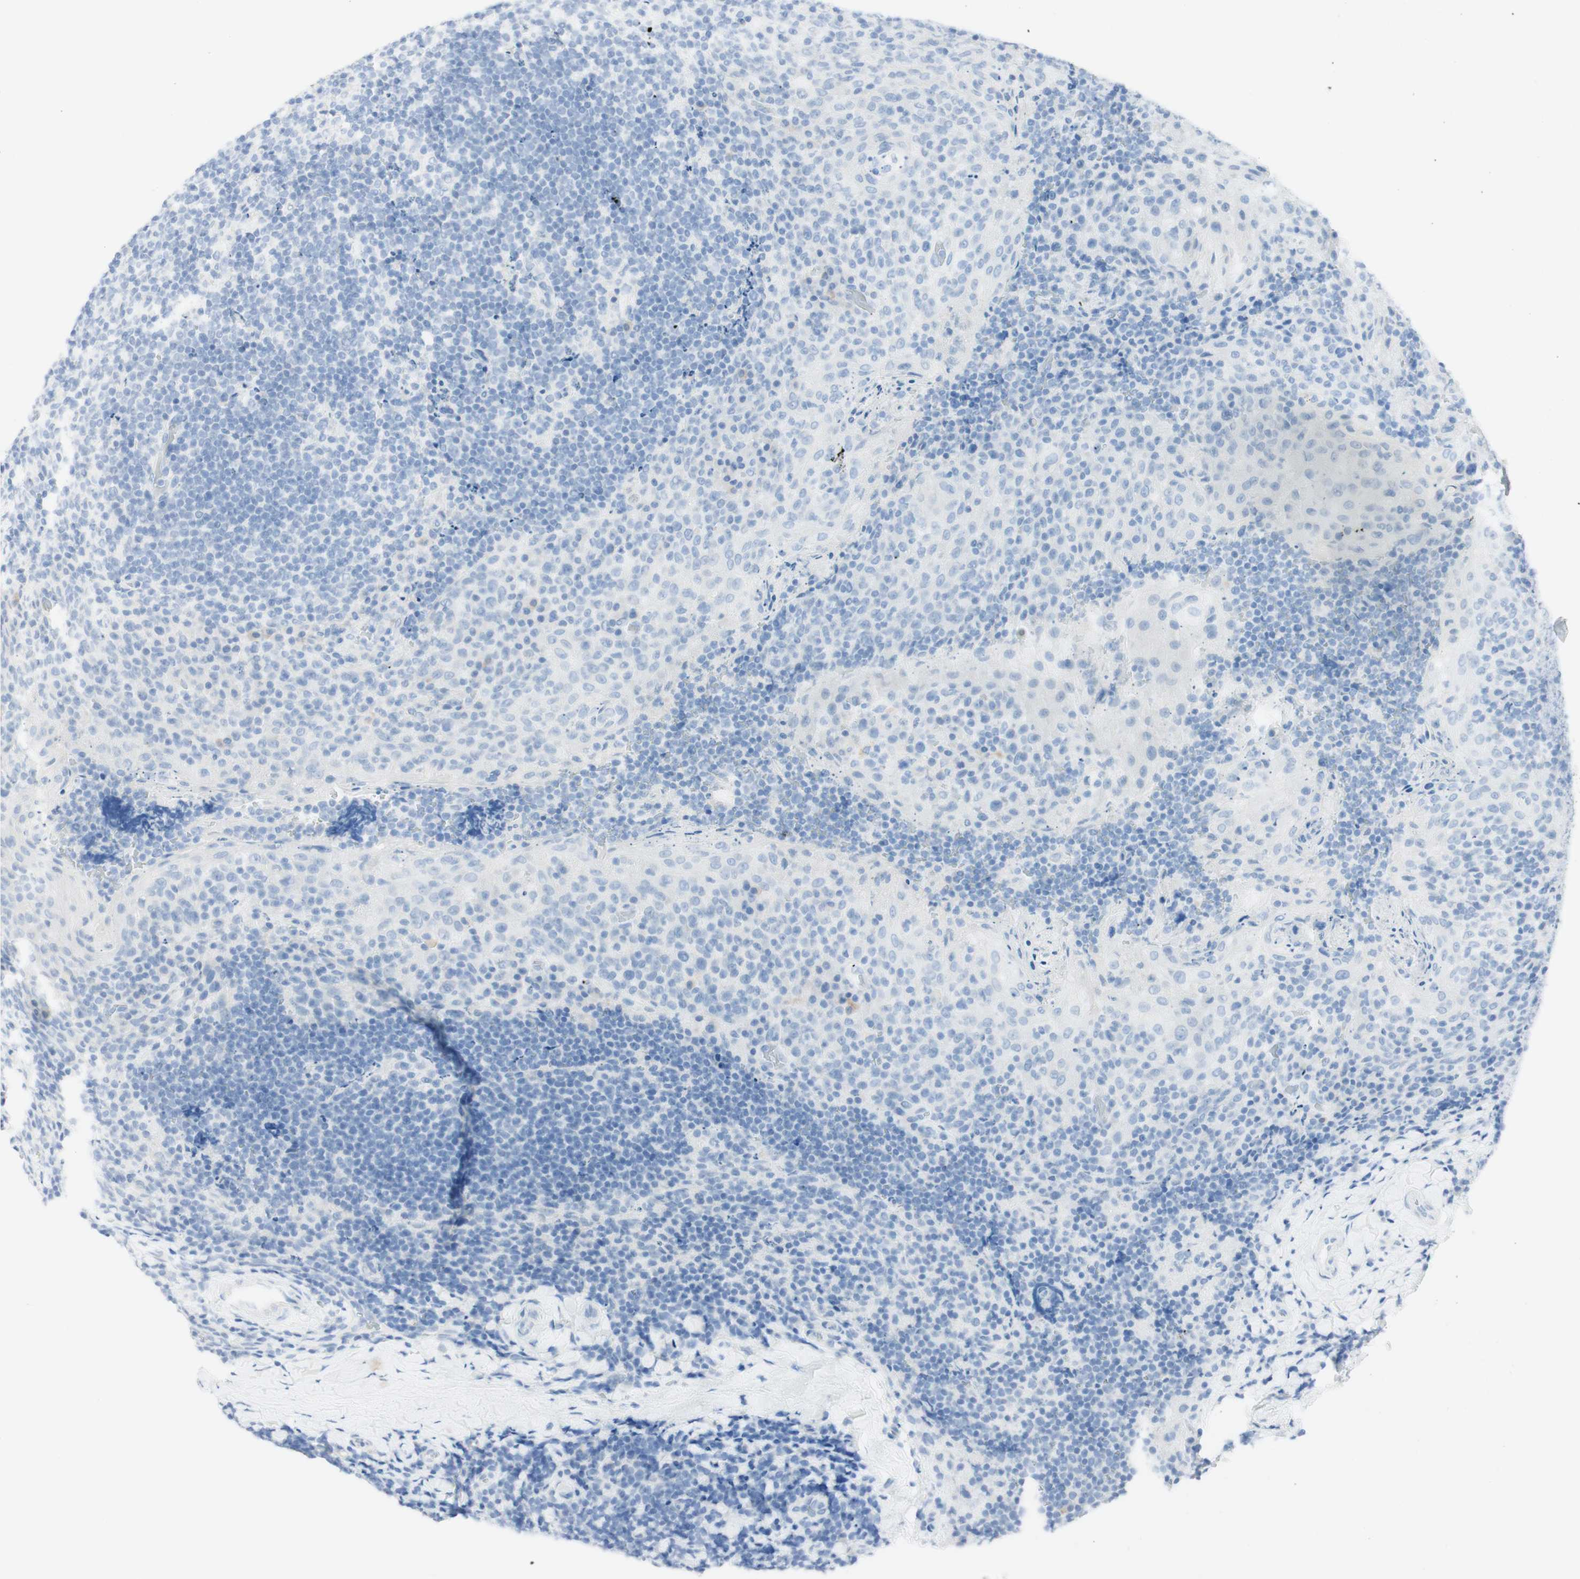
{"staining": {"intensity": "negative", "quantity": "none", "location": "none"}, "tissue": "tonsil", "cell_type": "Germinal center cells", "image_type": "normal", "snomed": [{"axis": "morphology", "description": "Normal tissue, NOS"}, {"axis": "topography", "description": "Tonsil"}], "caption": "Immunohistochemistry (IHC) of unremarkable human tonsil displays no expression in germinal center cells. (DAB immunohistochemistry (IHC) visualized using brightfield microscopy, high magnification).", "gene": "TPO", "patient": {"sex": "male", "age": 17}}